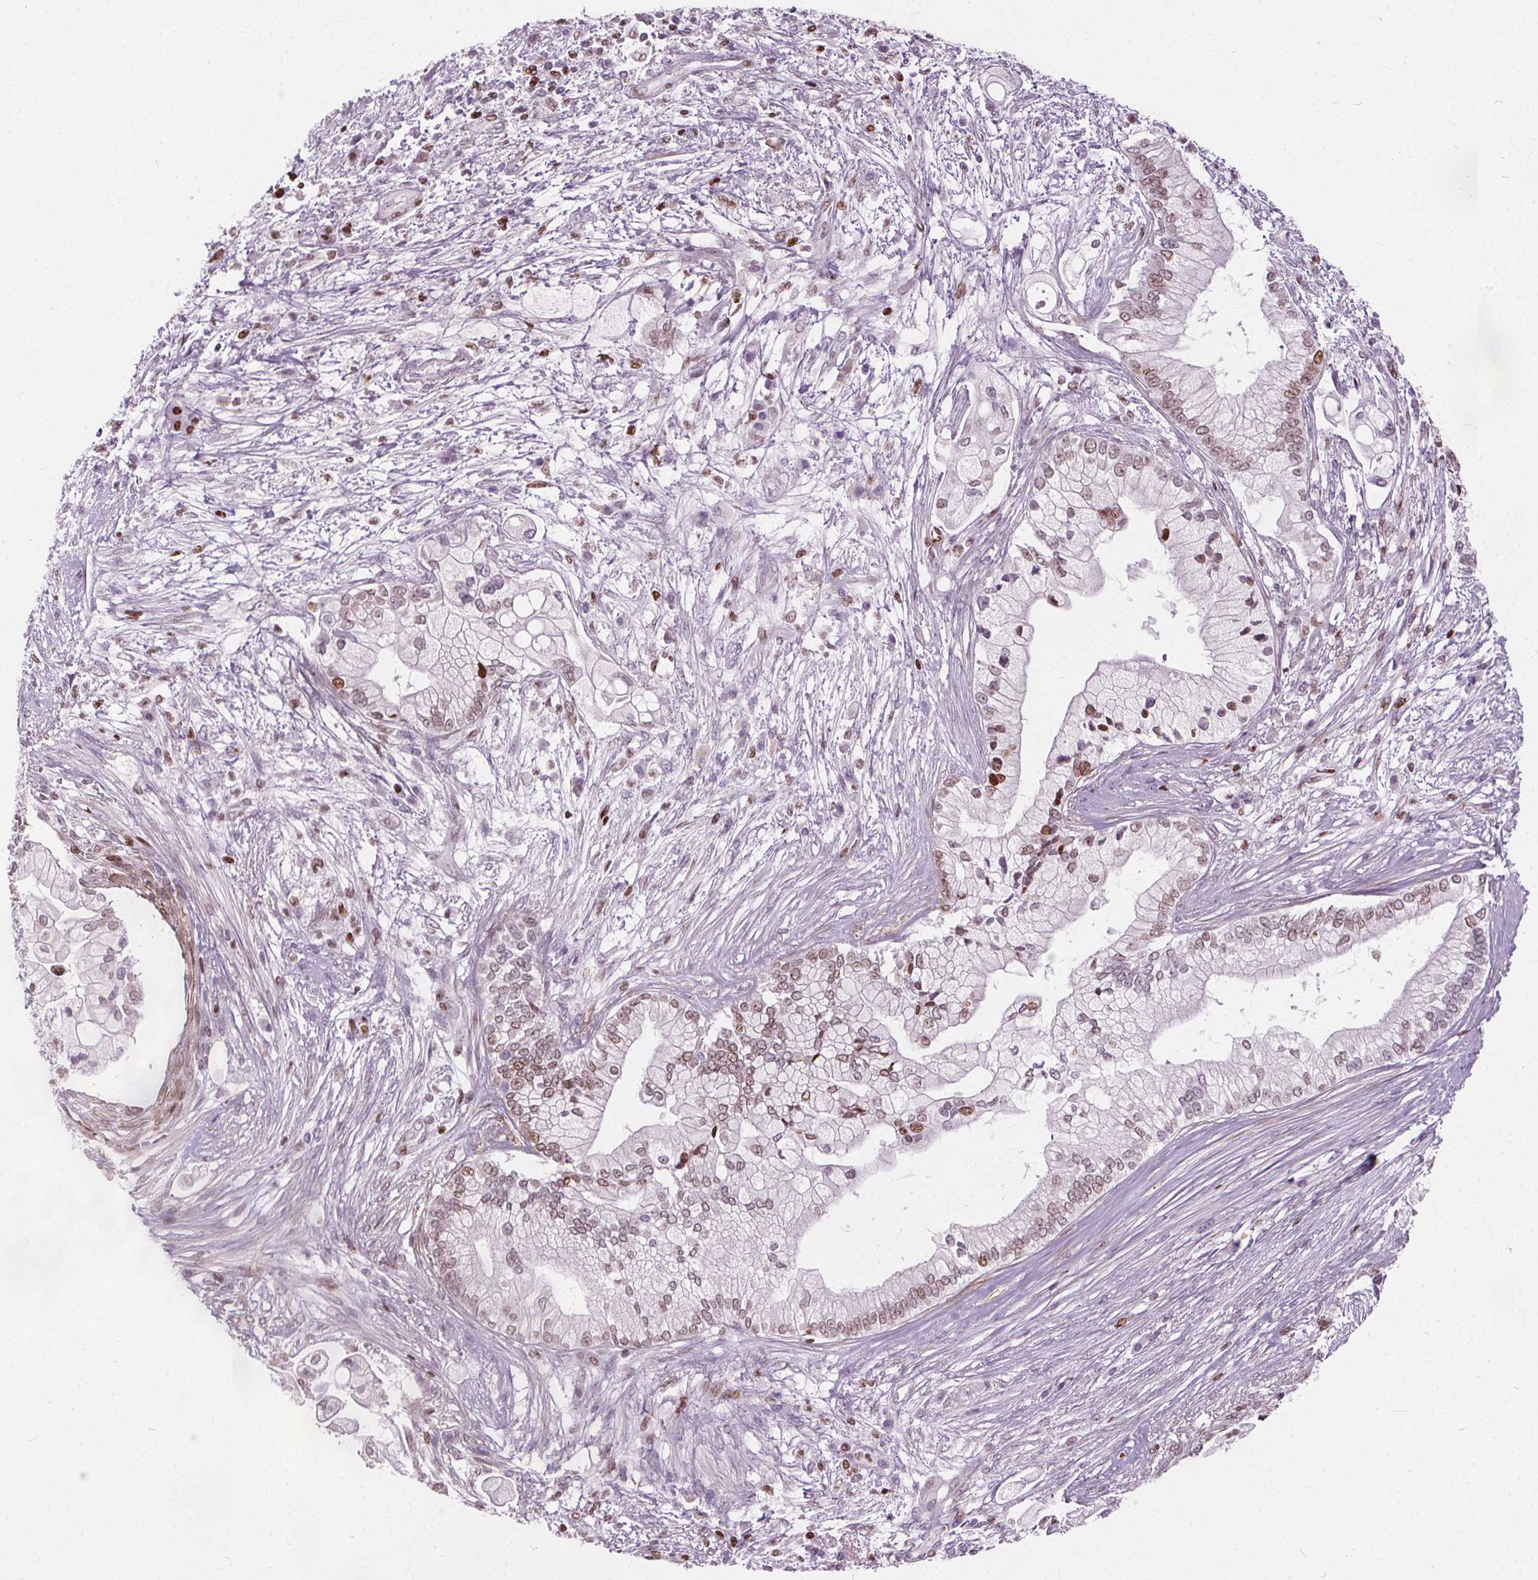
{"staining": {"intensity": "weak", "quantity": "25%-75%", "location": "nuclear"}, "tissue": "pancreatic cancer", "cell_type": "Tumor cells", "image_type": "cancer", "snomed": [{"axis": "morphology", "description": "Adenocarcinoma, NOS"}, {"axis": "topography", "description": "Pancreas"}], "caption": "Immunohistochemical staining of adenocarcinoma (pancreatic) shows low levels of weak nuclear protein staining in approximately 25%-75% of tumor cells.", "gene": "ISLR2", "patient": {"sex": "female", "age": 69}}